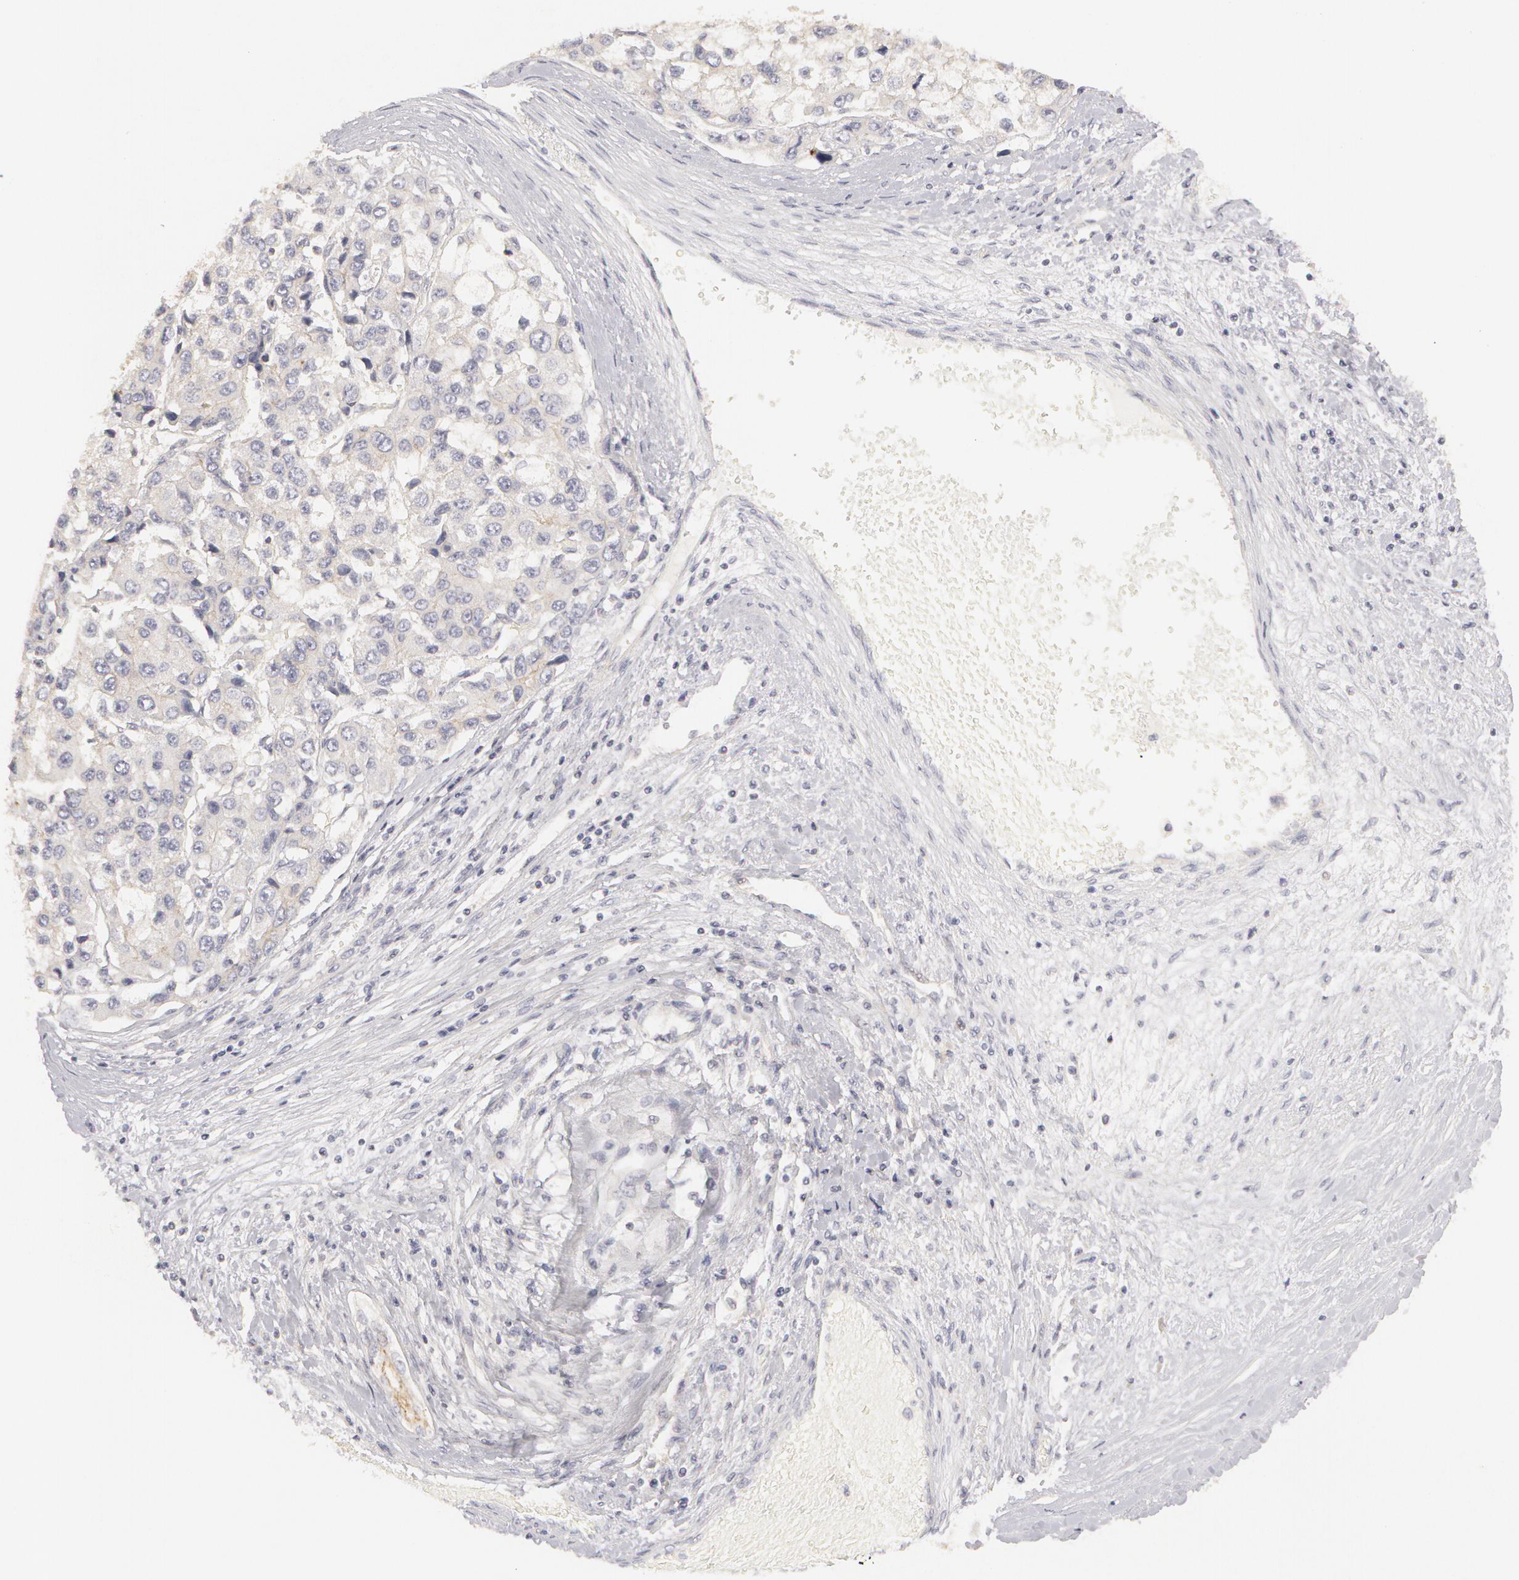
{"staining": {"intensity": "weak", "quantity": "<25%", "location": "cytoplasmic/membranous"}, "tissue": "liver cancer", "cell_type": "Tumor cells", "image_type": "cancer", "snomed": [{"axis": "morphology", "description": "Carcinoma, Hepatocellular, NOS"}, {"axis": "topography", "description": "Liver"}], "caption": "Liver cancer stained for a protein using immunohistochemistry displays no positivity tumor cells.", "gene": "ABCB1", "patient": {"sex": "female", "age": 66}}